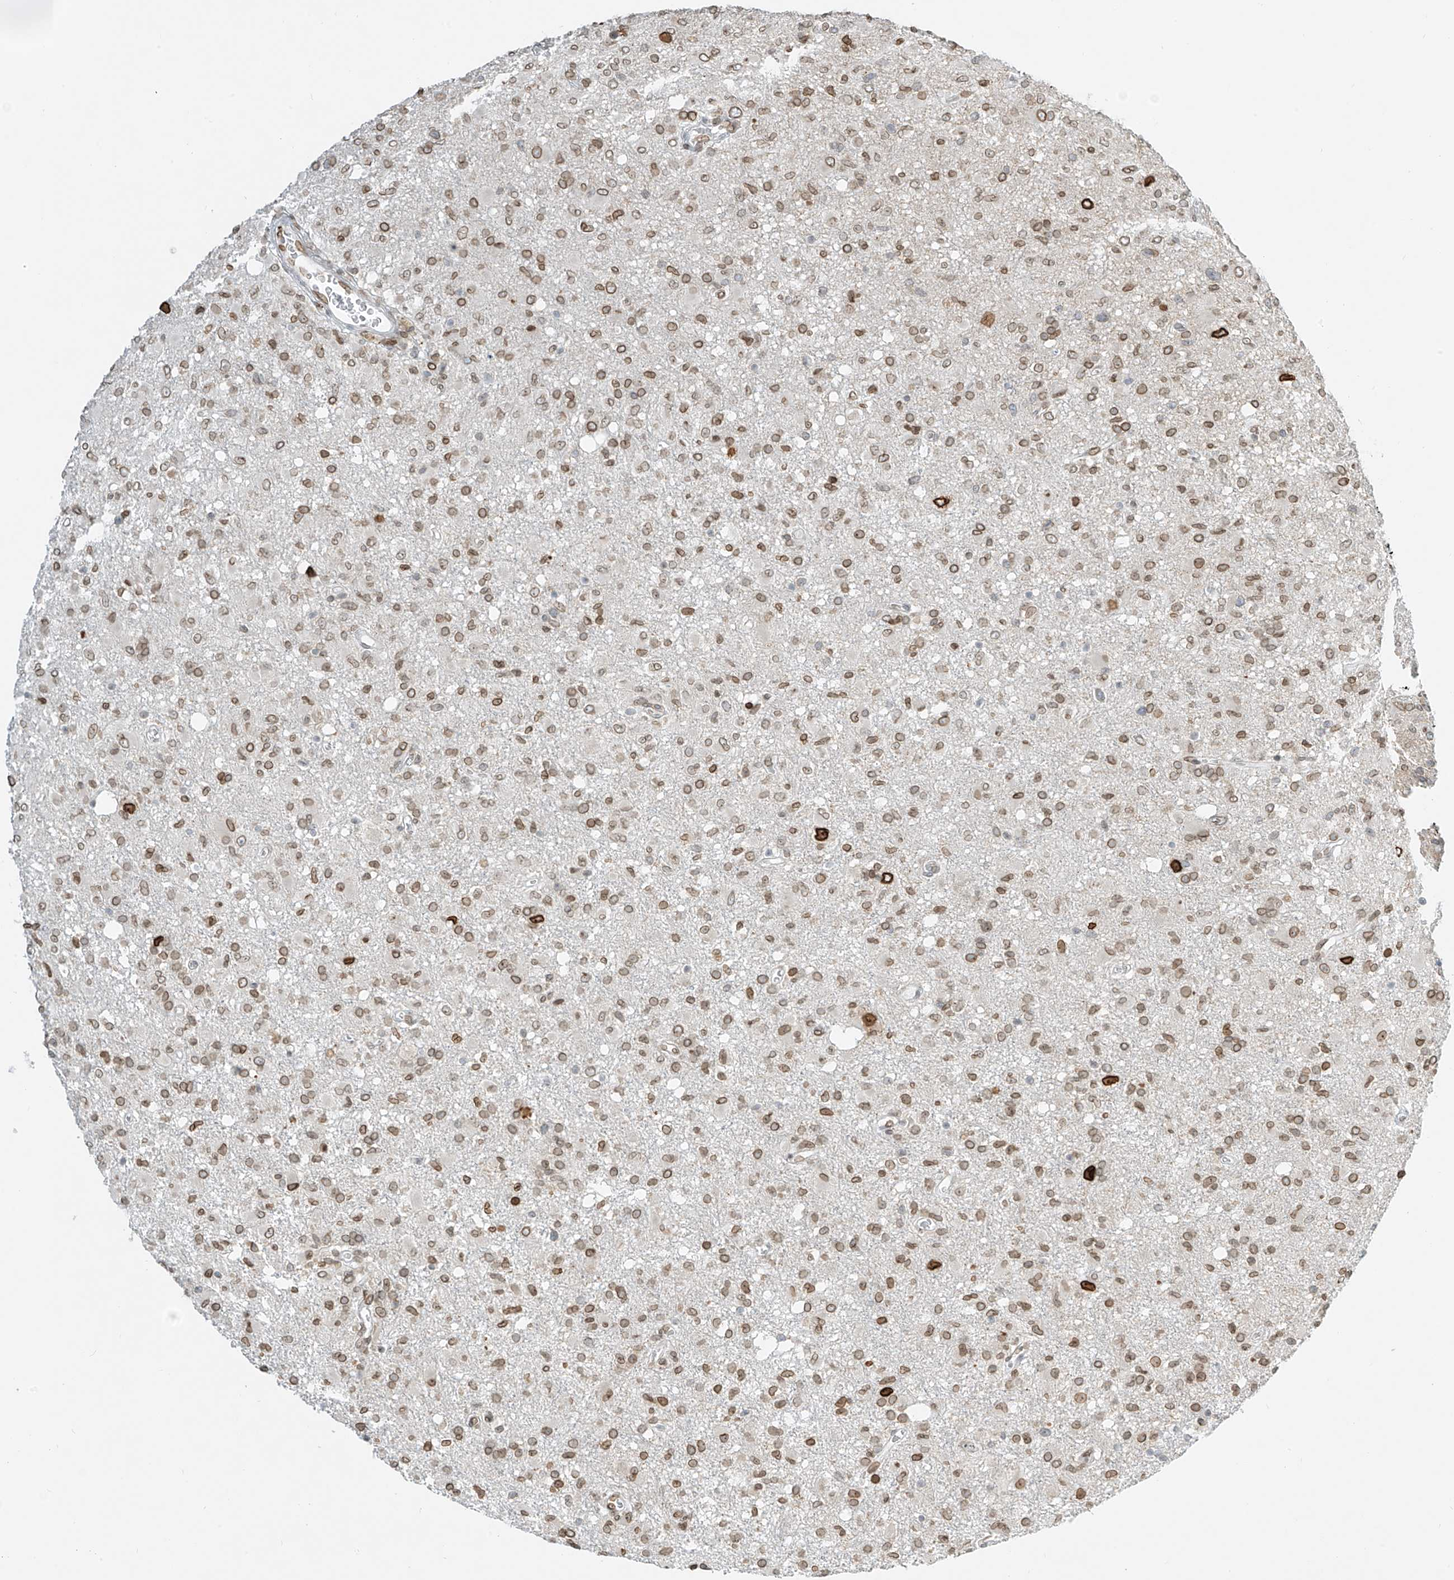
{"staining": {"intensity": "moderate", "quantity": "25%-75%", "location": "cytoplasmic/membranous,nuclear"}, "tissue": "glioma", "cell_type": "Tumor cells", "image_type": "cancer", "snomed": [{"axis": "morphology", "description": "Glioma, malignant, High grade"}, {"axis": "topography", "description": "Brain"}], "caption": "Immunohistochemical staining of glioma reveals medium levels of moderate cytoplasmic/membranous and nuclear positivity in approximately 25%-75% of tumor cells. The protein is shown in brown color, while the nuclei are stained blue.", "gene": "SAMD15", "patient": {"sex": "female", "age": 57}}